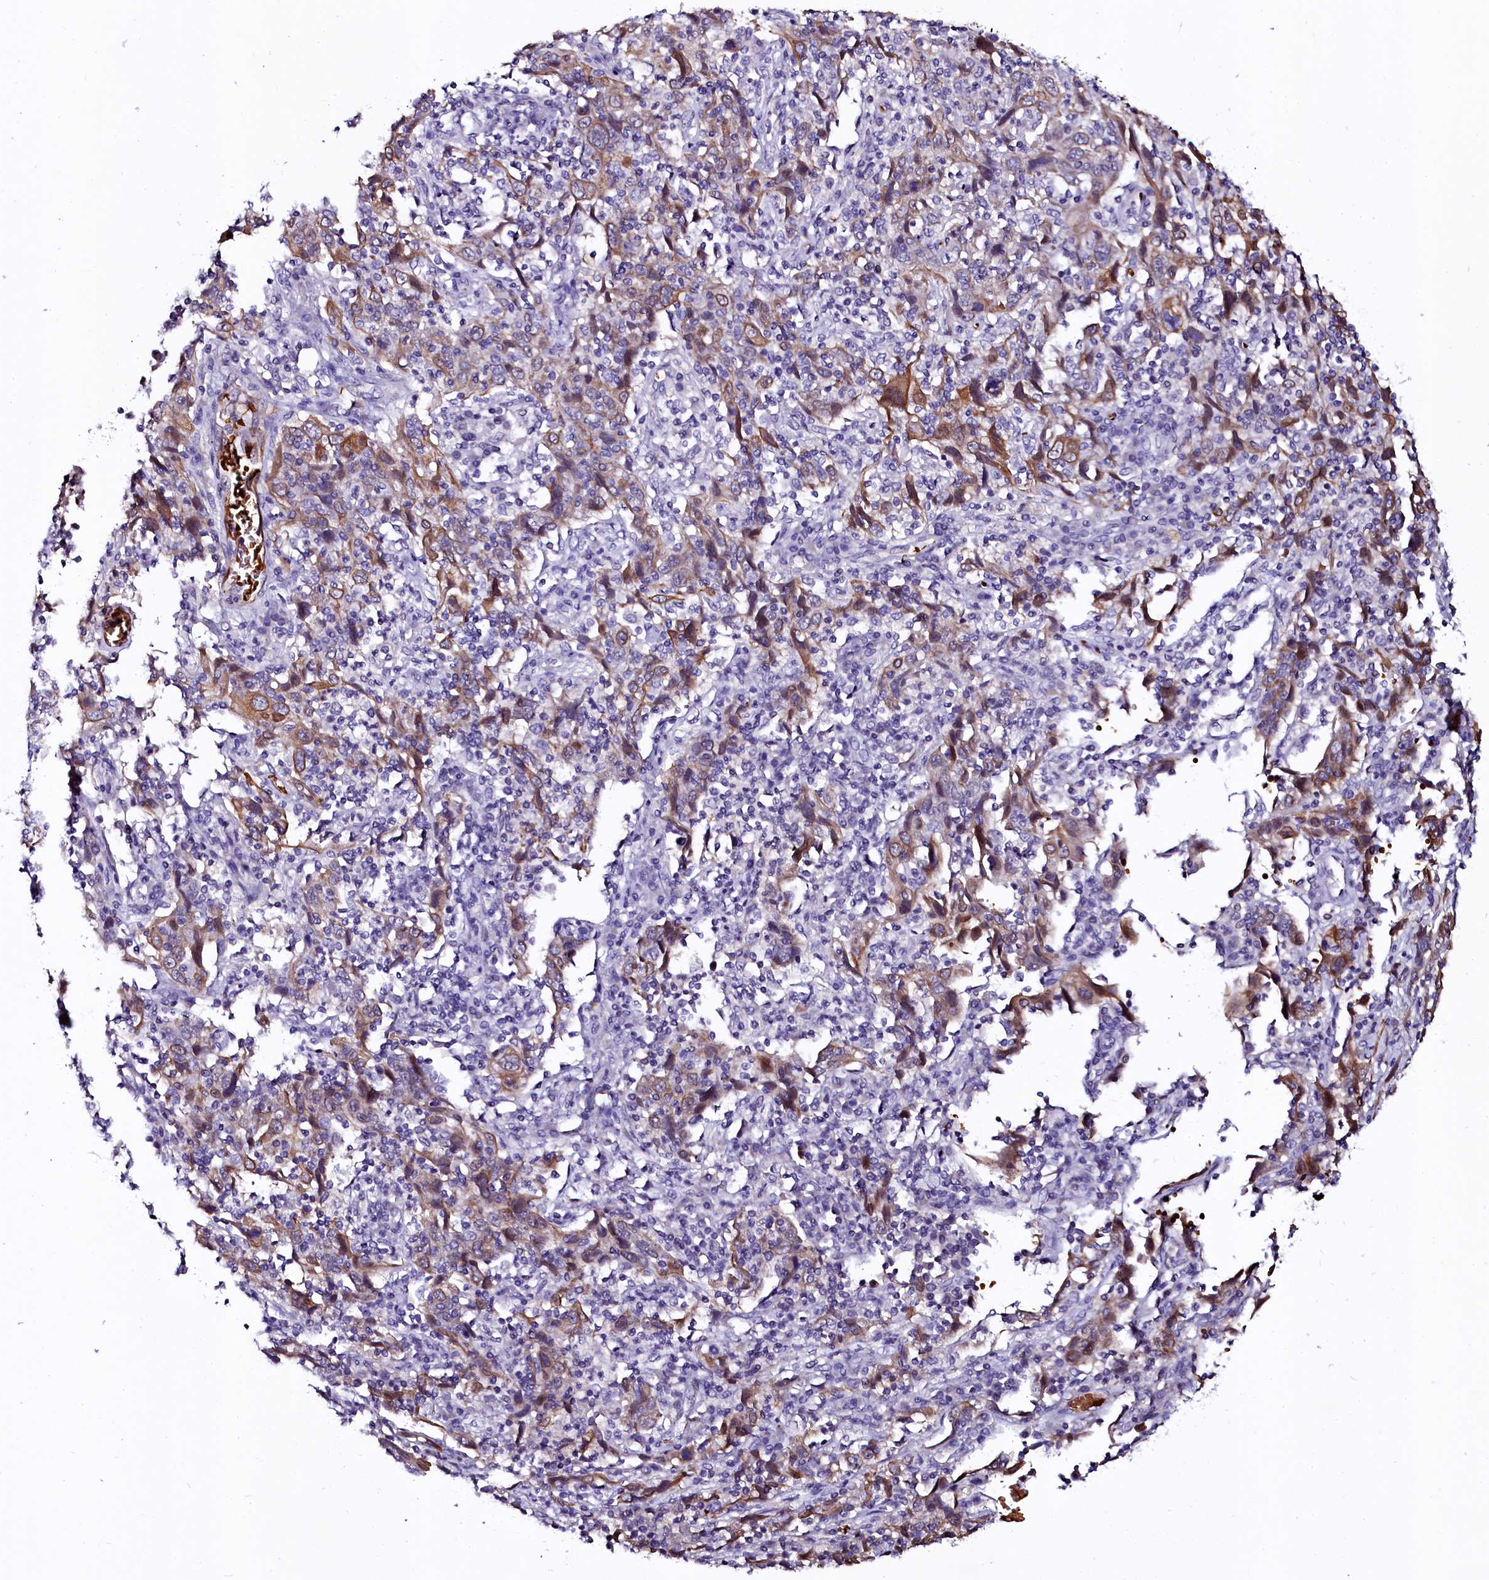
{"staining": {"intensity": "moderate", "quantity": "25%-75%", "location": "cytoplasmic/membranous"}, "tissue": "cervical cancer", "cell_type": "Tumor cells", "image_type": "cancer", "snomed": [{"axis": "morphology", "description": "Squamous cell carcinoma, NOS"}, {"axis": "topography", "description": "Cervix"}], "caption": "There is medium levels of moderate cytoplasmic/membranous expression in tumor cells of cervical cancer, as demonstrated by immunohistochemical staining (brown color).", "gene": "CTDSPL2", "patient": {"sex": "female", "age": 46}}